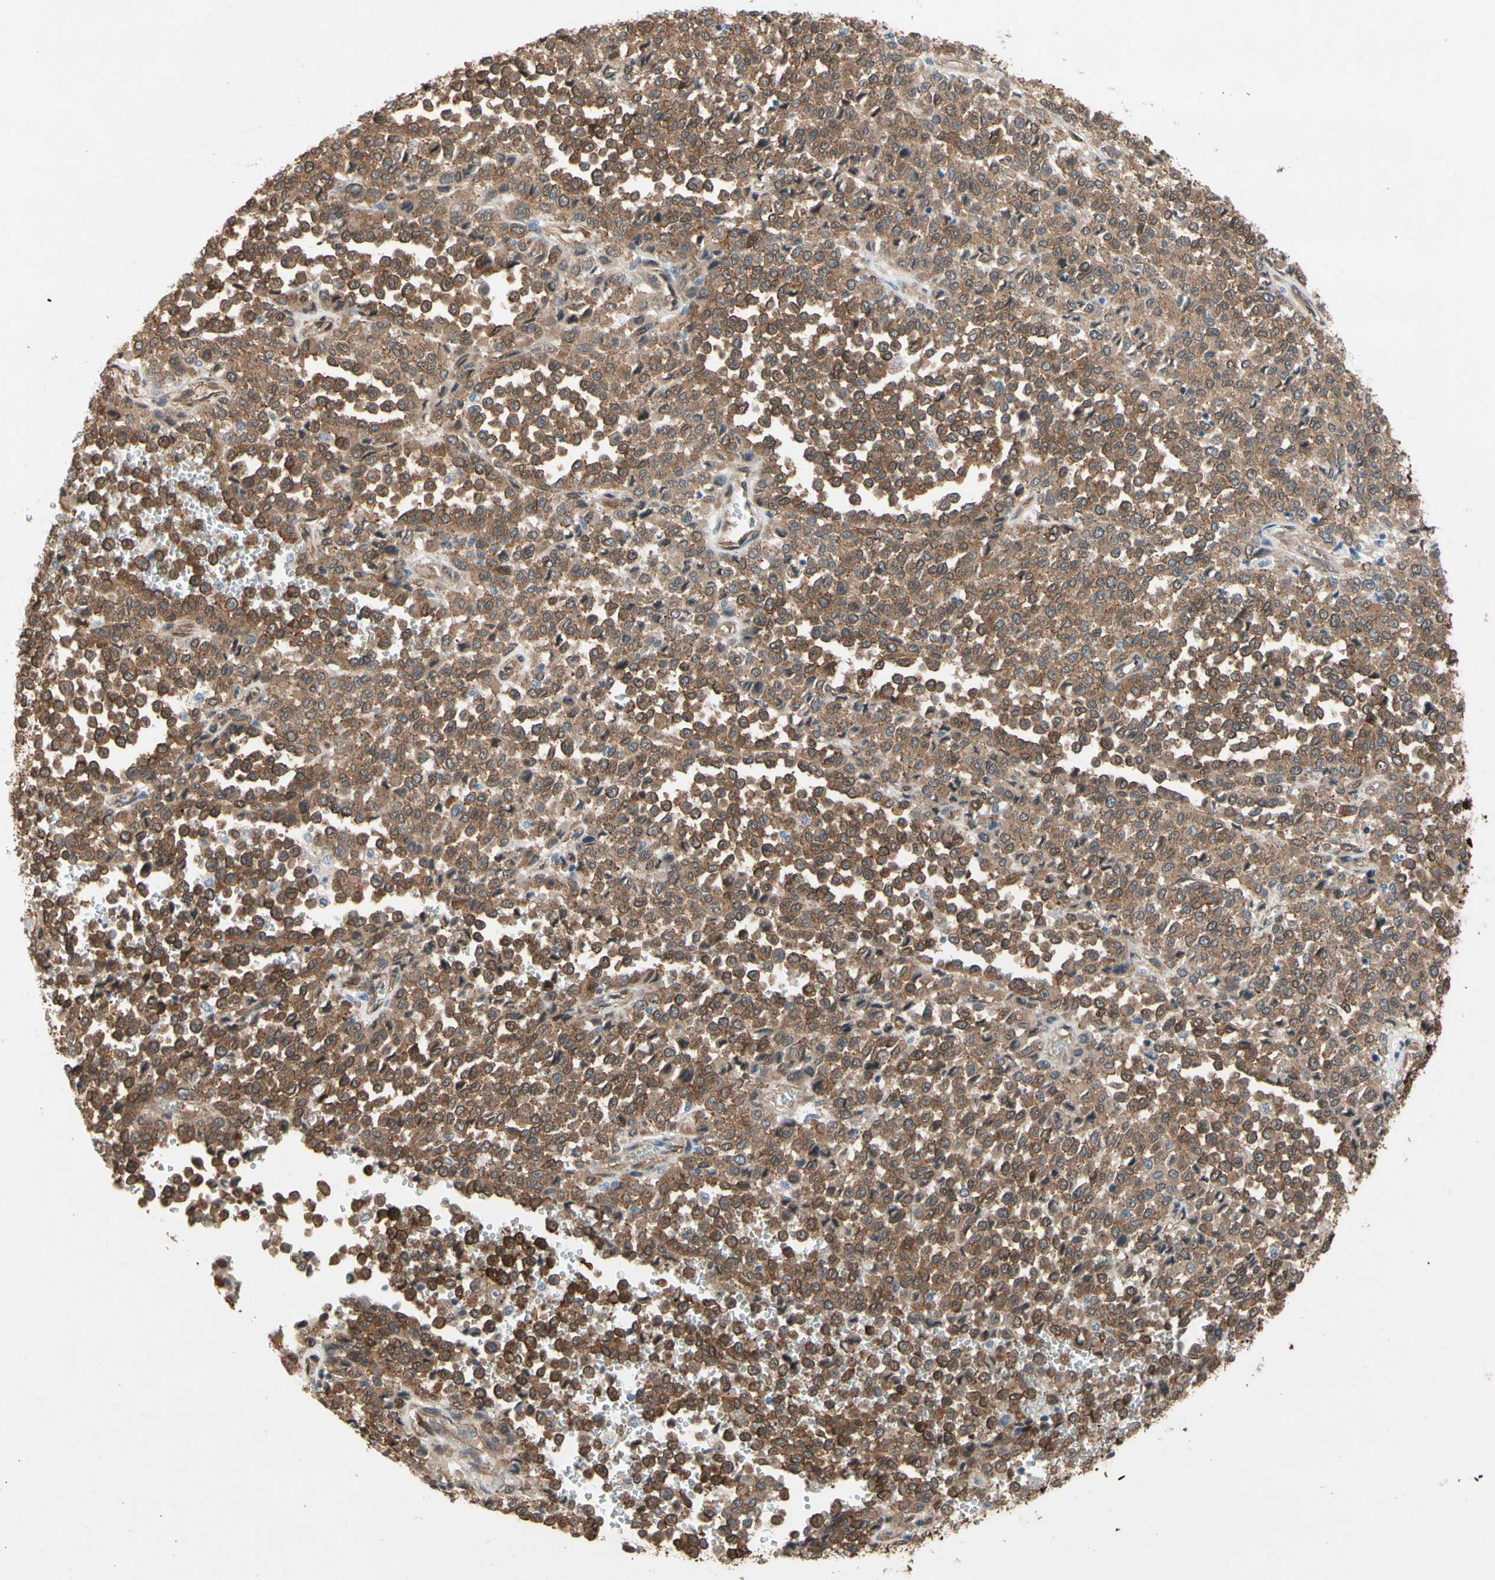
{"staining": {"intensity": "moderate", "quantity": ">75%", "location": "cytoplasmic/membranous"}, "tissue": "melanoma", "cell_type": "Tumor cells", "image_type": "cancer", "snomed": [{"axis": "morphology", "description": "Malignant melanoma, Metastatic site"}, {"axis": "topography", "description": "Pancreas"}], "caption": "This is a histology image of immunohistochemistry (IHC) staining of melanoma, which shows moderate positivity in the cytoplasmic/membranous of tumor cells.", "gene": "CTTNBP2", "patient": {"sex": "female", "age": 30}}